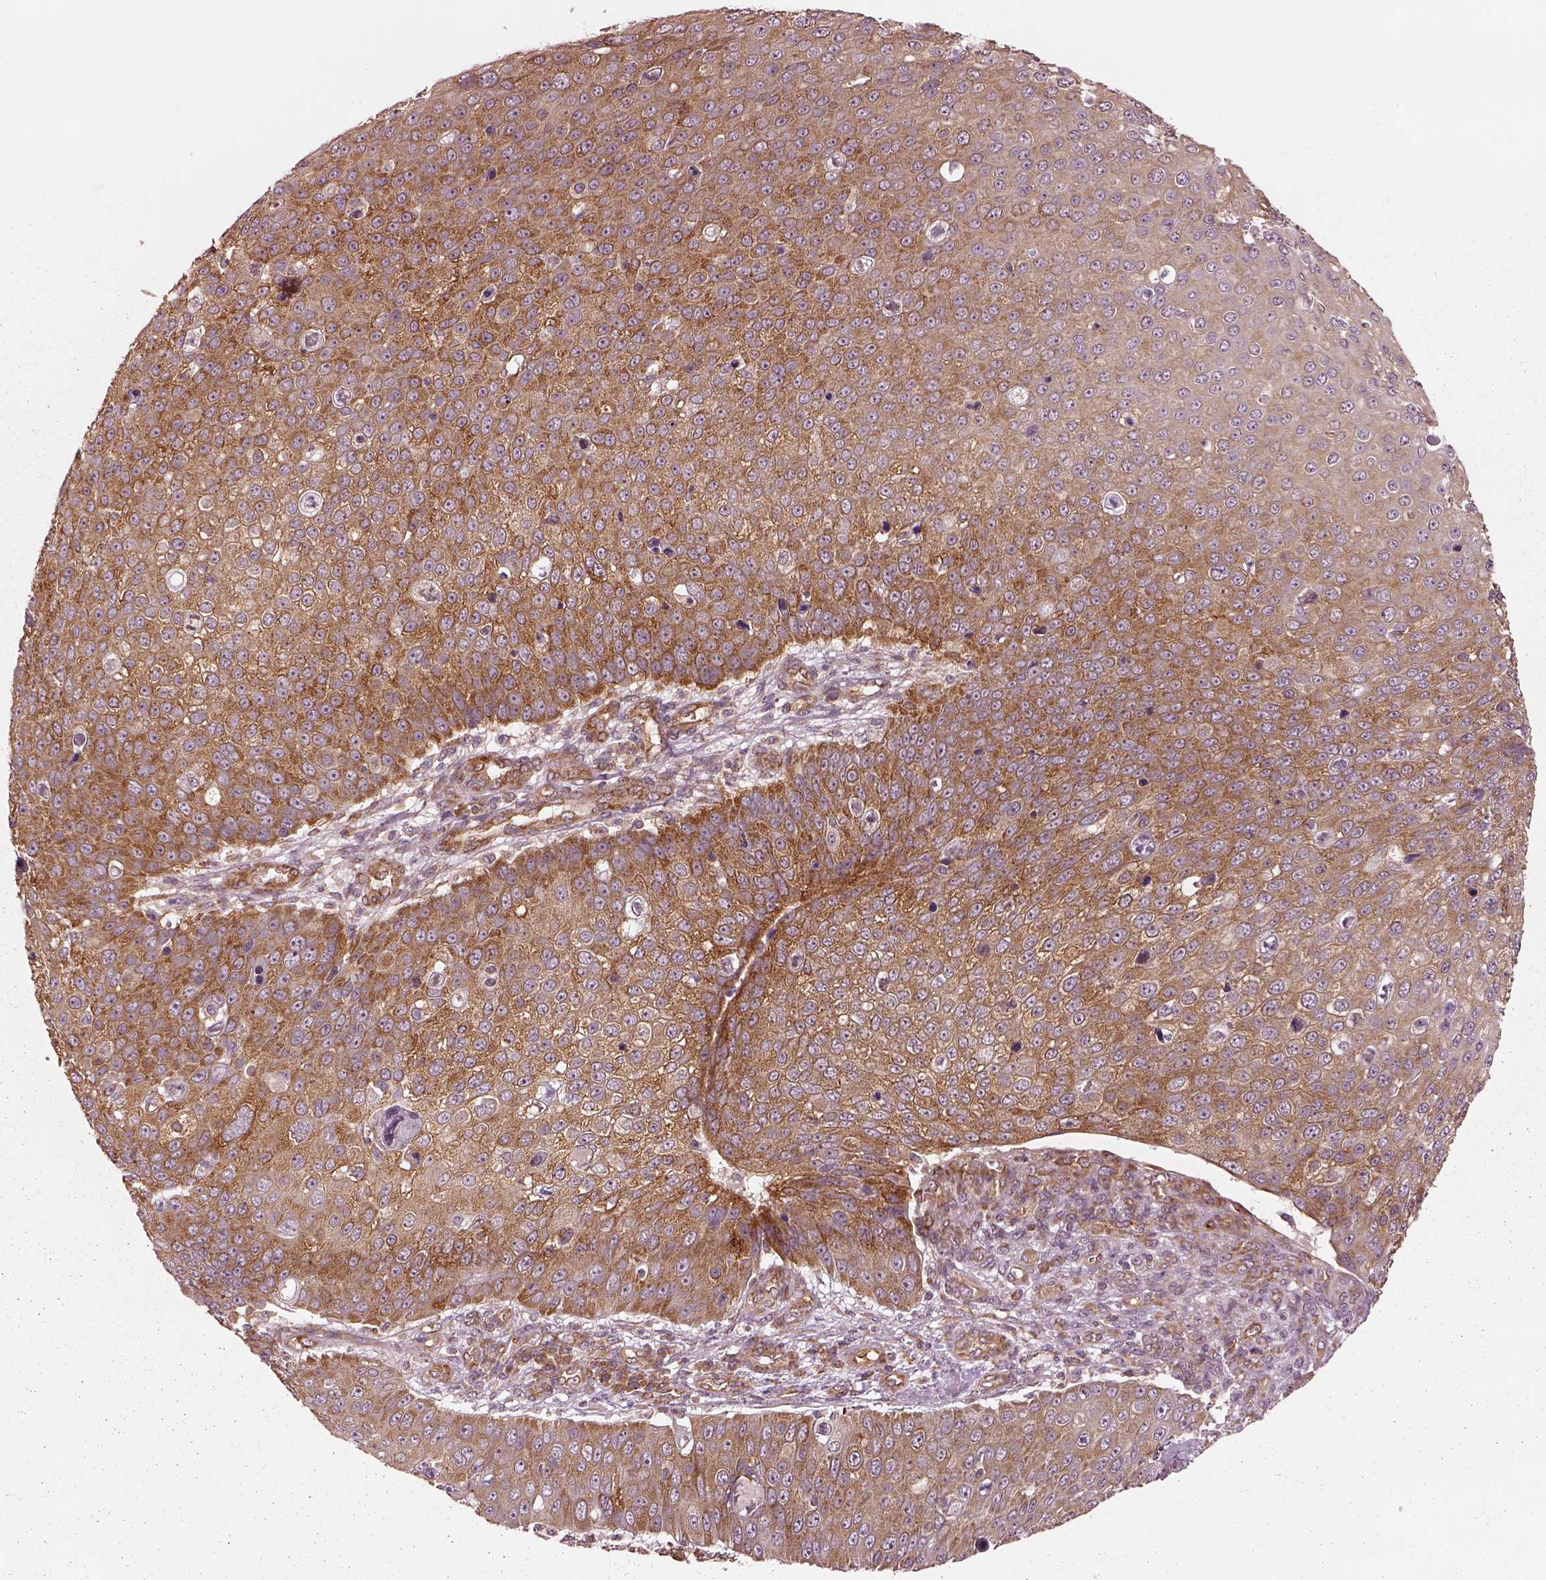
{"staining": {"intensity": "moderate", "quantity": "25%-75%", "location": "cytoplasmic/membranous"}, "tissue": "skin cancer", "cell_type": "Tumor cells", "image_type": "cancer", "snomed": [{"axis": "morphology", "description": "Squamous cell carcinoma, NOS"}, {"axis": "topography", "description": "Skin"}], "caption": "Protein staining of skin cancer (squamous cell carcinoma) tissue exhibits moderate cytoplasmic/membranous staining in approximately 25%-75% of tumor cells.", "gene": "LSM14A", "patient": {"sex": "male", "age": 71}}